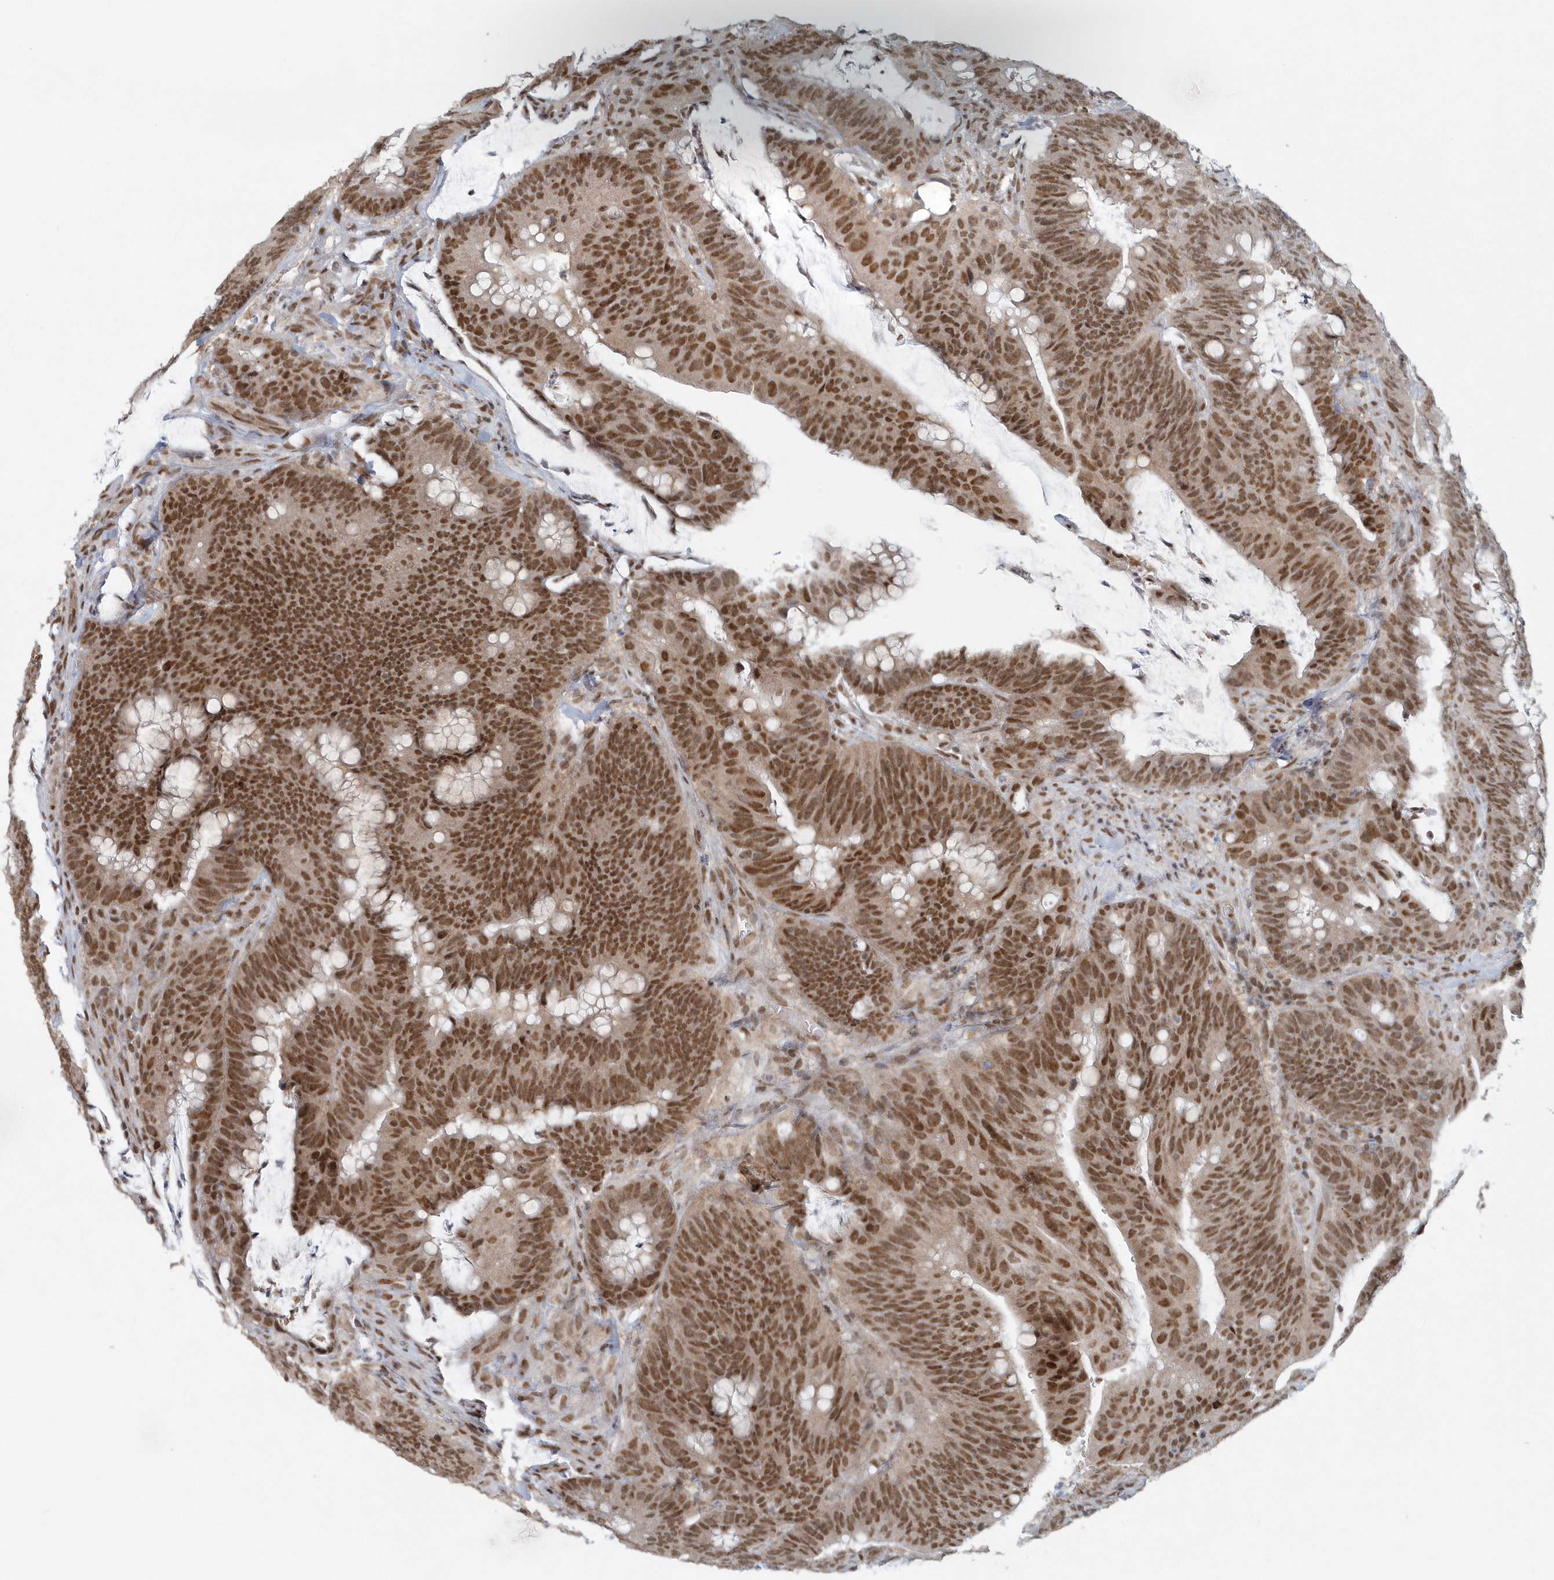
{"staining": {"intensity": "moderate", "quantity": ">75%", "location": "nuclear"}, "tissue": "colorectal cancer", "cell_type": "Tumor cells", "image_type": "cancer", "snomed": [{"axis": "morphology", "description": "Adenocarcinoma, NOS"}, {"axis": "topography", "description": "Colon"}], "caption": "The immunohistochemical stain labels moderate nuclear positivity in tumor cells of colorectal adenocarcinoma tissue.", "gene": "YTHDC1", "patient": {"sex": "male", "age": 45}}